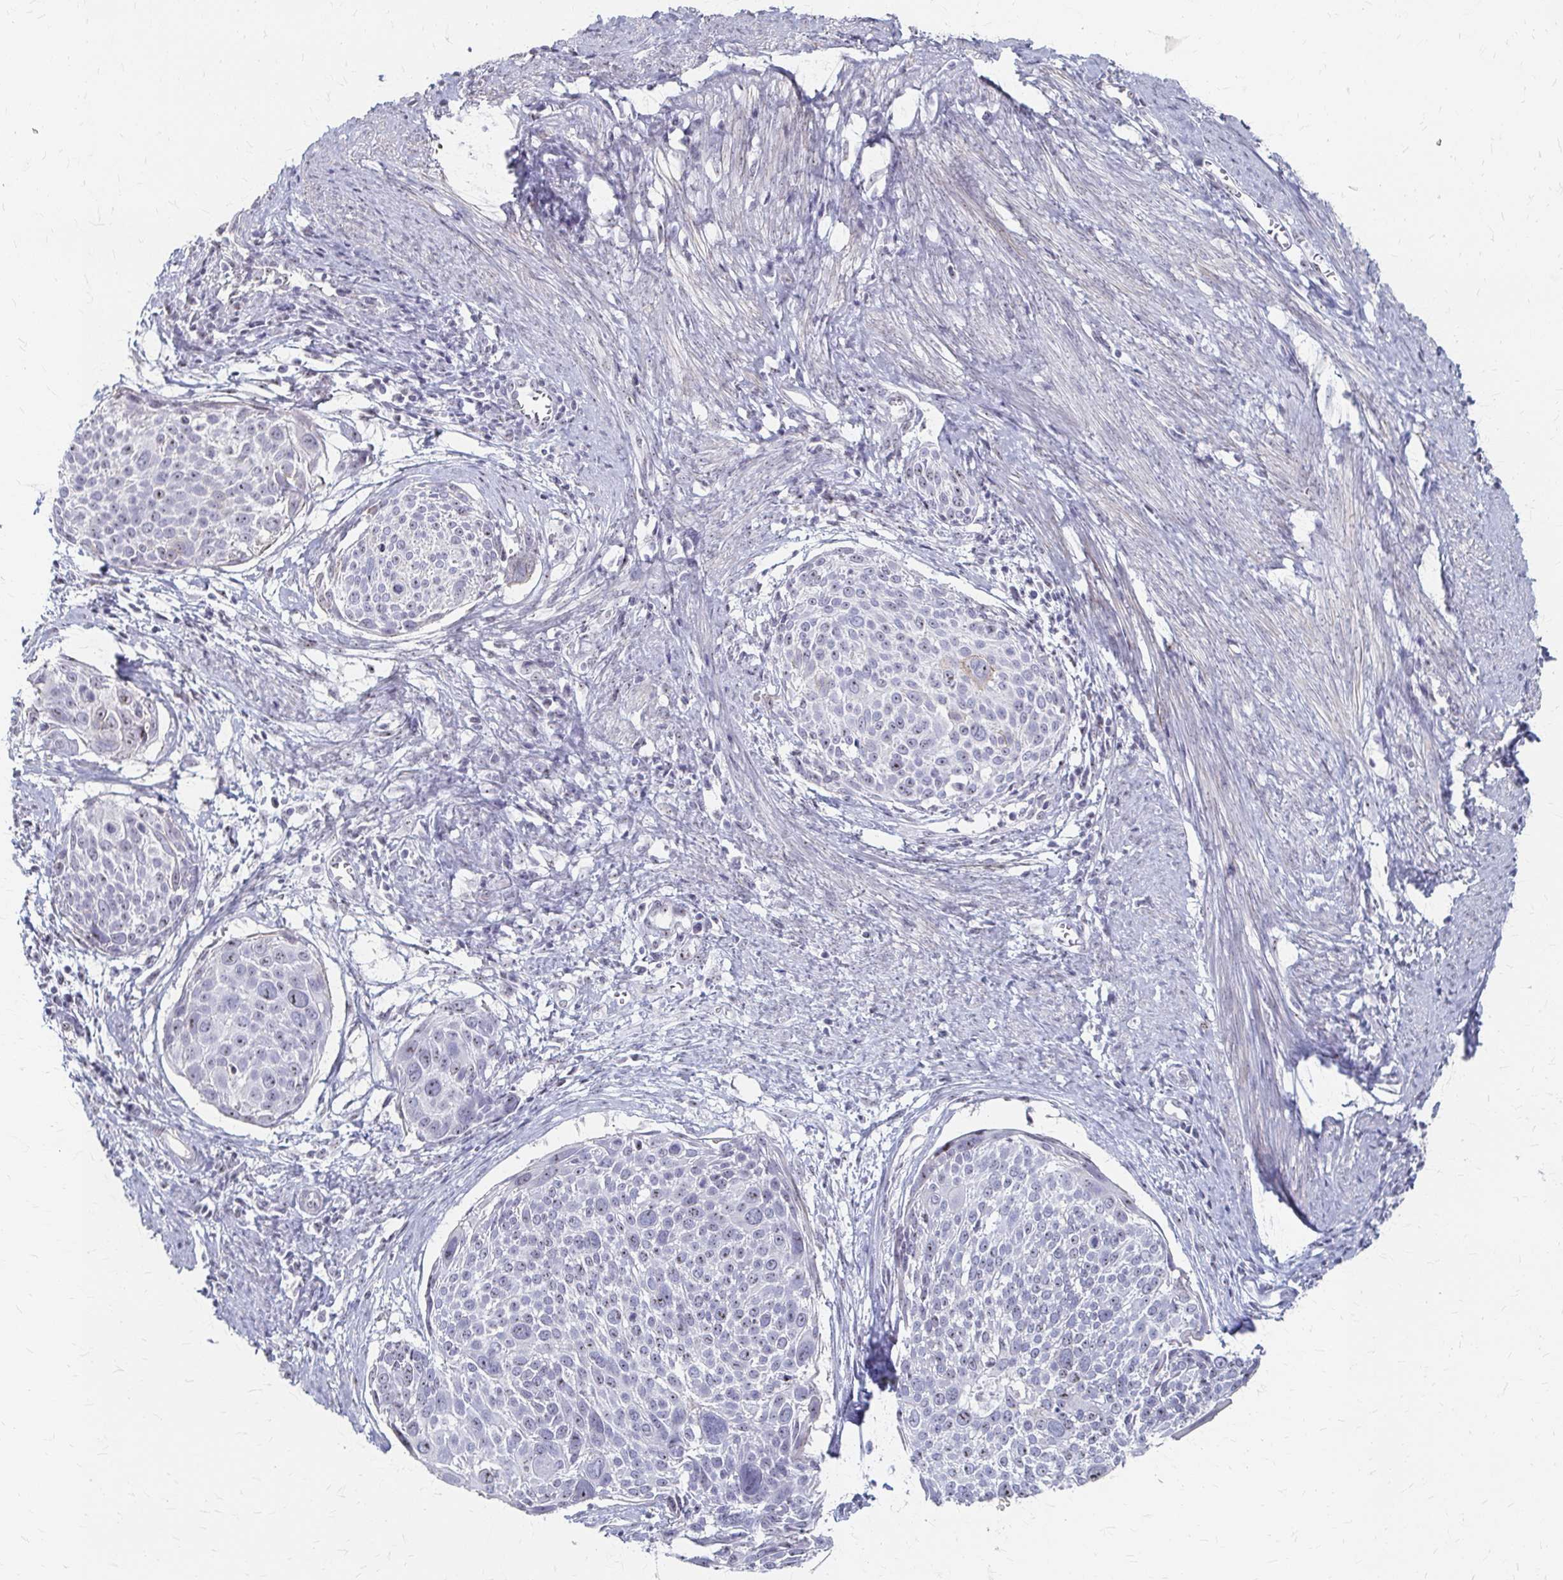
{"staining": {"intensity": "negative", "quantity": "none", "location": "none"}, "tissue": "cervical cancer", "cell_type": "Tumor cells", "image_type": "cancer", "snomed": [{"axis": "morphology", "description": "Squamous cell carcinoma, NOS"}, {"axis": "topography", "description": "Cervix"}], "caption": "A high-resolution micrograph shows immunohistochemistry staining of squamous cell carcinoma (cervical), which displays no significant staining in tumor cells.", "gene": "PES1", "patient": {"sex": "female", "age": 39}}